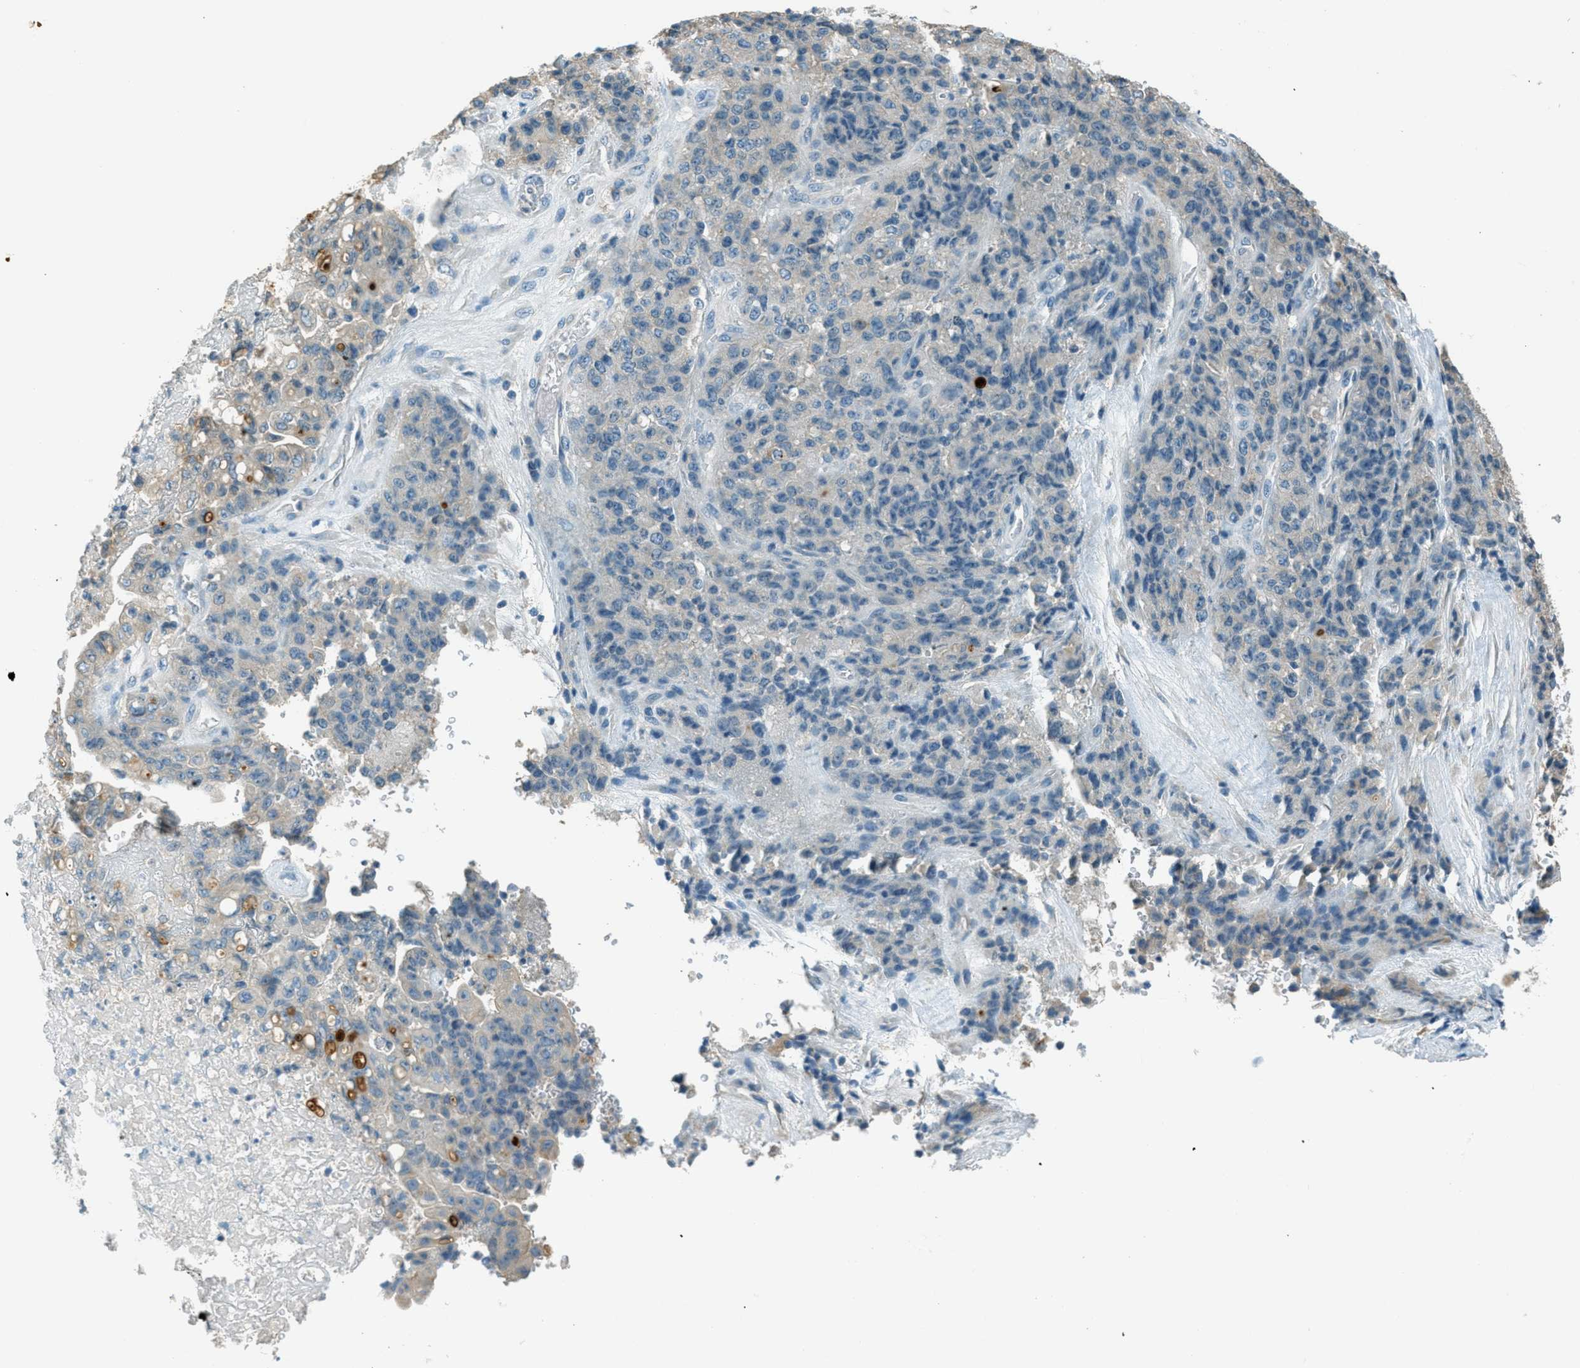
{"staining": {"intensity": "weak", "quantity": "<25%", "location": "cytoplasmic/membranous"}, "tissue": "stomach cancer", "cell_type": "Tumor cells", "image_type": "cancer", "snomed": [{"axis": "morphology", "description": "Adenocarcinoma, NOS"}, {"axis": "topography", "description": "Stomach"}], "caption": "Stomach cancer (adenocarcinoma) stained for a protein using IHC demonstrates no expression tumor cells.", "gene": "MSLN", "patient": {"sex": "female", "age": 73}}